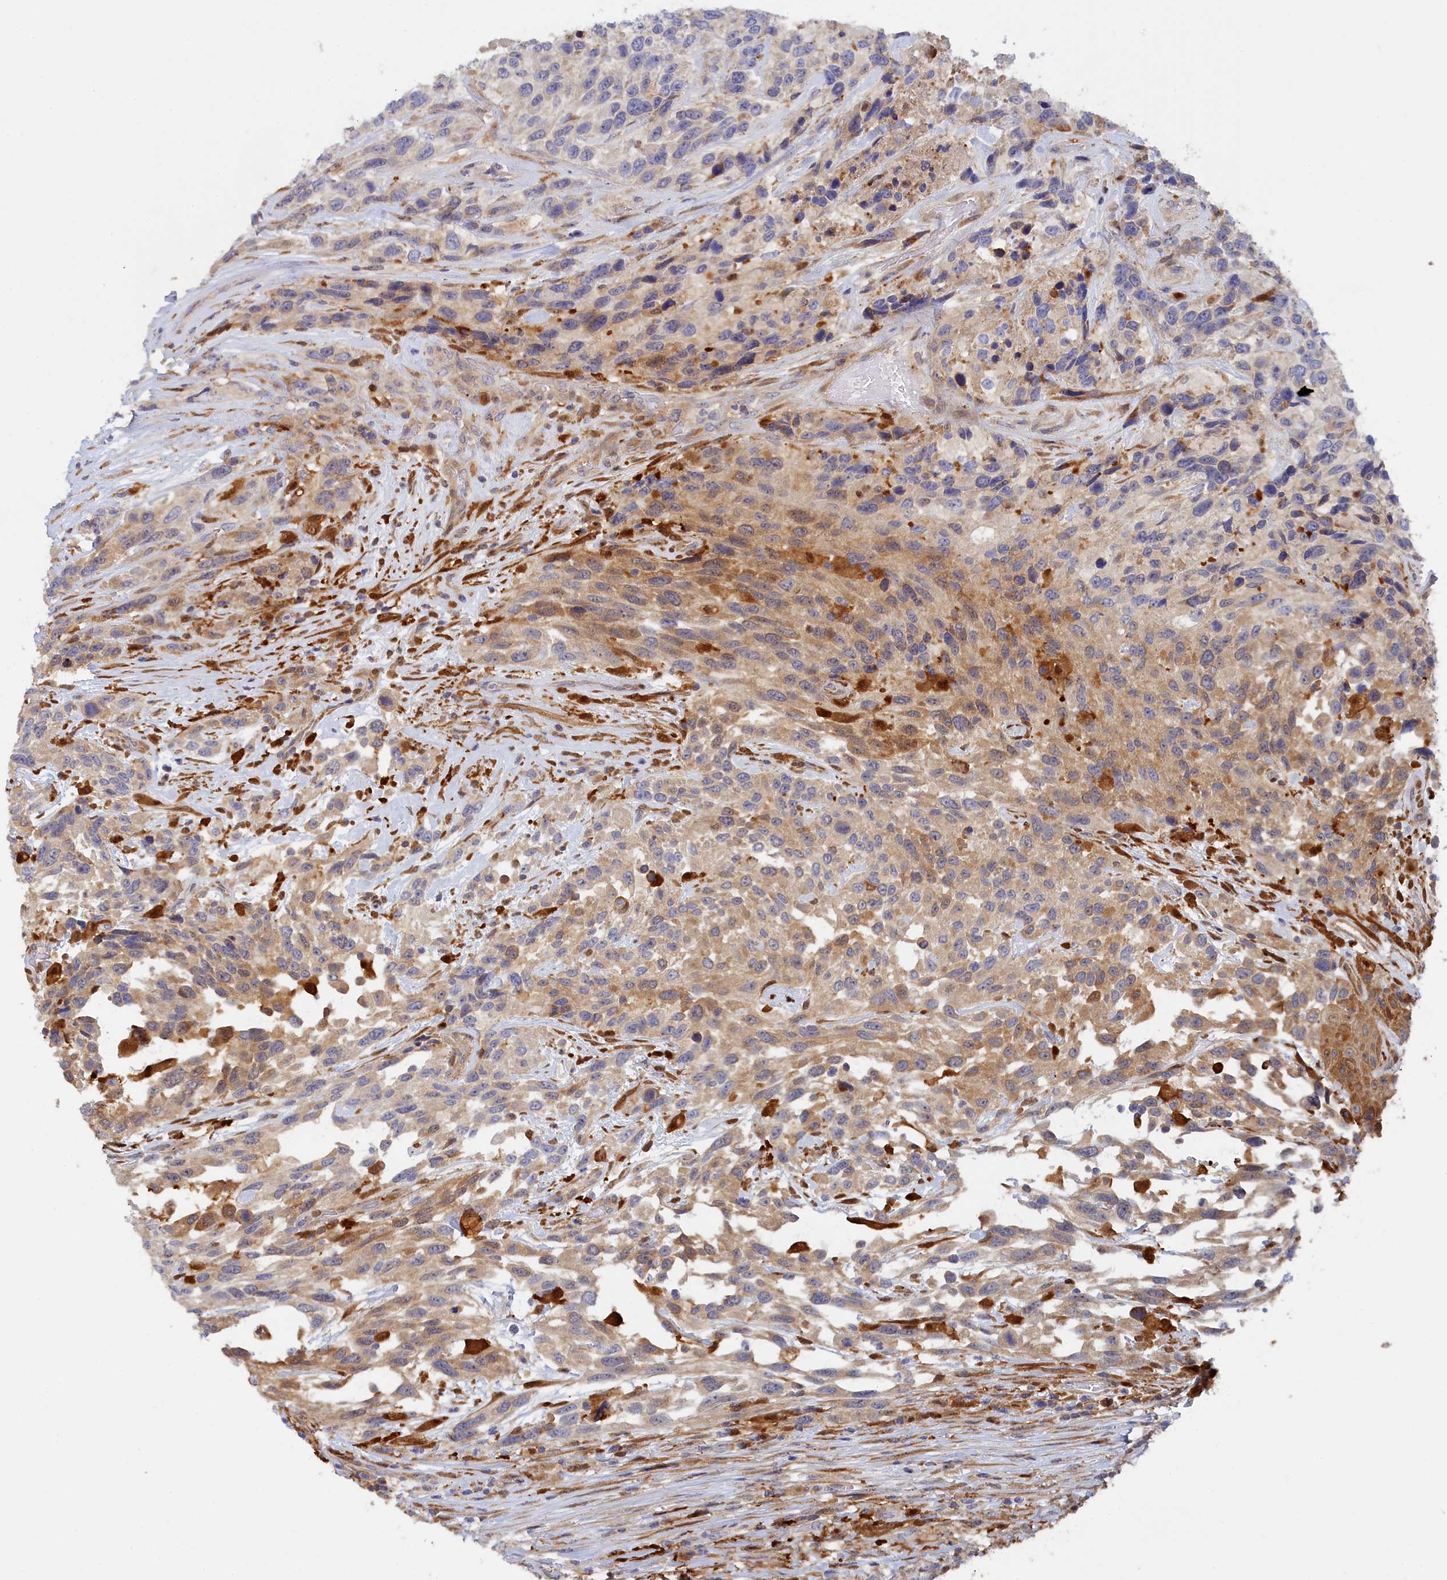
{"staining": {"intensity": "weak", "quantity": "<25%", "location": "cytoplasmic/membranous"}, "tissue": "urothelial cancer", "cell_type": "Tumor cells", "image_type": "cancer", "snomed": [{"axis": "morphology", "description": "Urothelial carcinoma, High grade"}, {"axis": "topography", "description": "Urinary bladder"}], "caption": "High power microscopy image of an immunohistochemistry histopathology image of high-grade urothelial carcinoma, revealing no significant staining in tumor cells.", "gene": "SPATA5L1", "patient": {"sex": "female", "age": 70}}